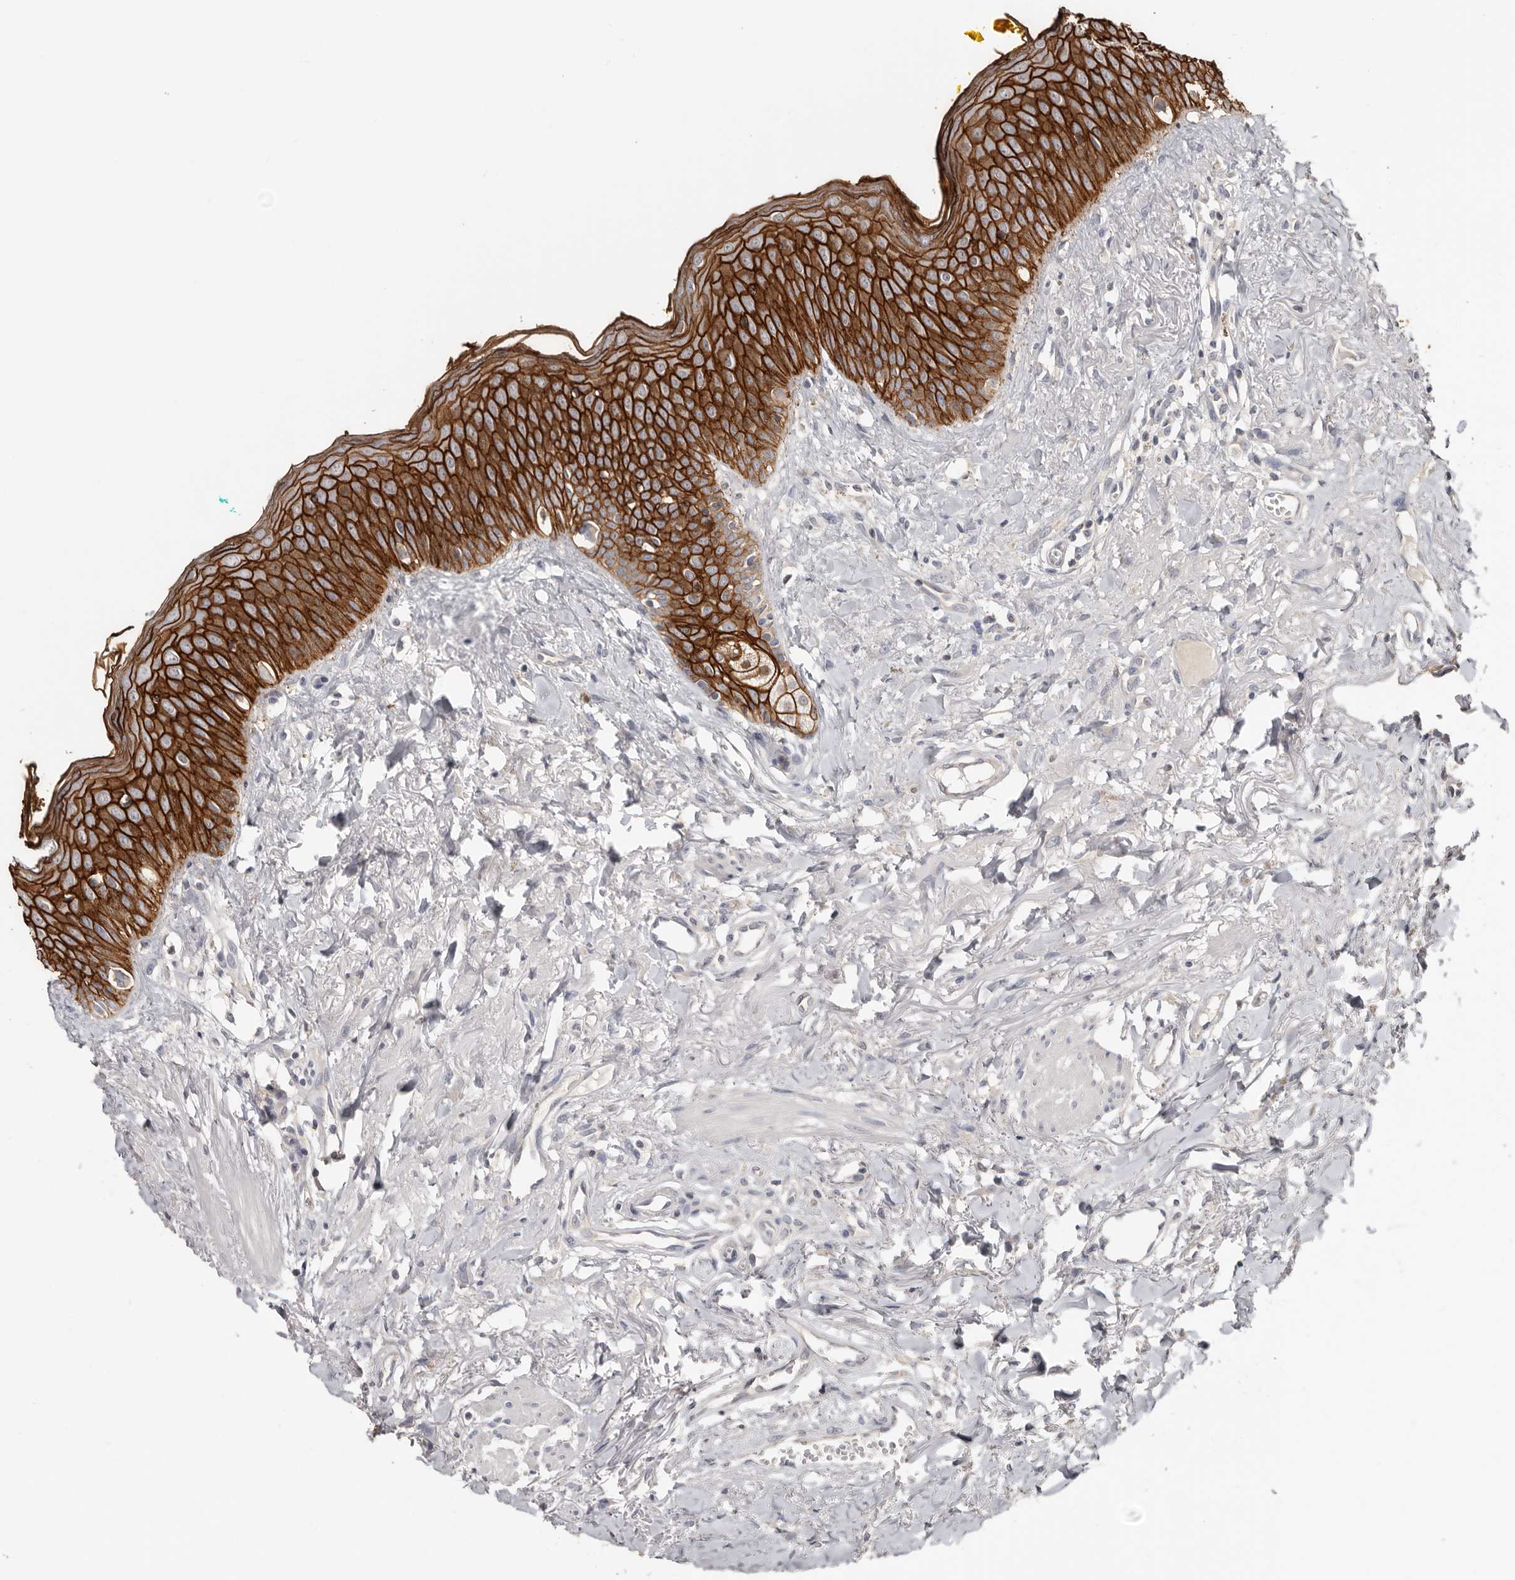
{"staining": {"intensity": "strong", "quantity": ">75%", "location": "cytoplasmic/membranous"}, "tissue": "oral mucosa", "cell_type": "Squamous epithelial cells", "image_type": "normal", "snomed": [{"axis": "morphology", "description": "Normal tissue, NOS"}, {"axis": "topography", "description": "Oral tissue"}], "caption": "IHC of normal oral mucosa demonstrates high levels of strong cytoplasmic/membranous expression in about >75% of squamous epithelial cells. (DAB IHC, brown staining for protein, blue staining for nuclei).", "gene": "S100A14", "patient": {"sex": "female", "age": 70}}